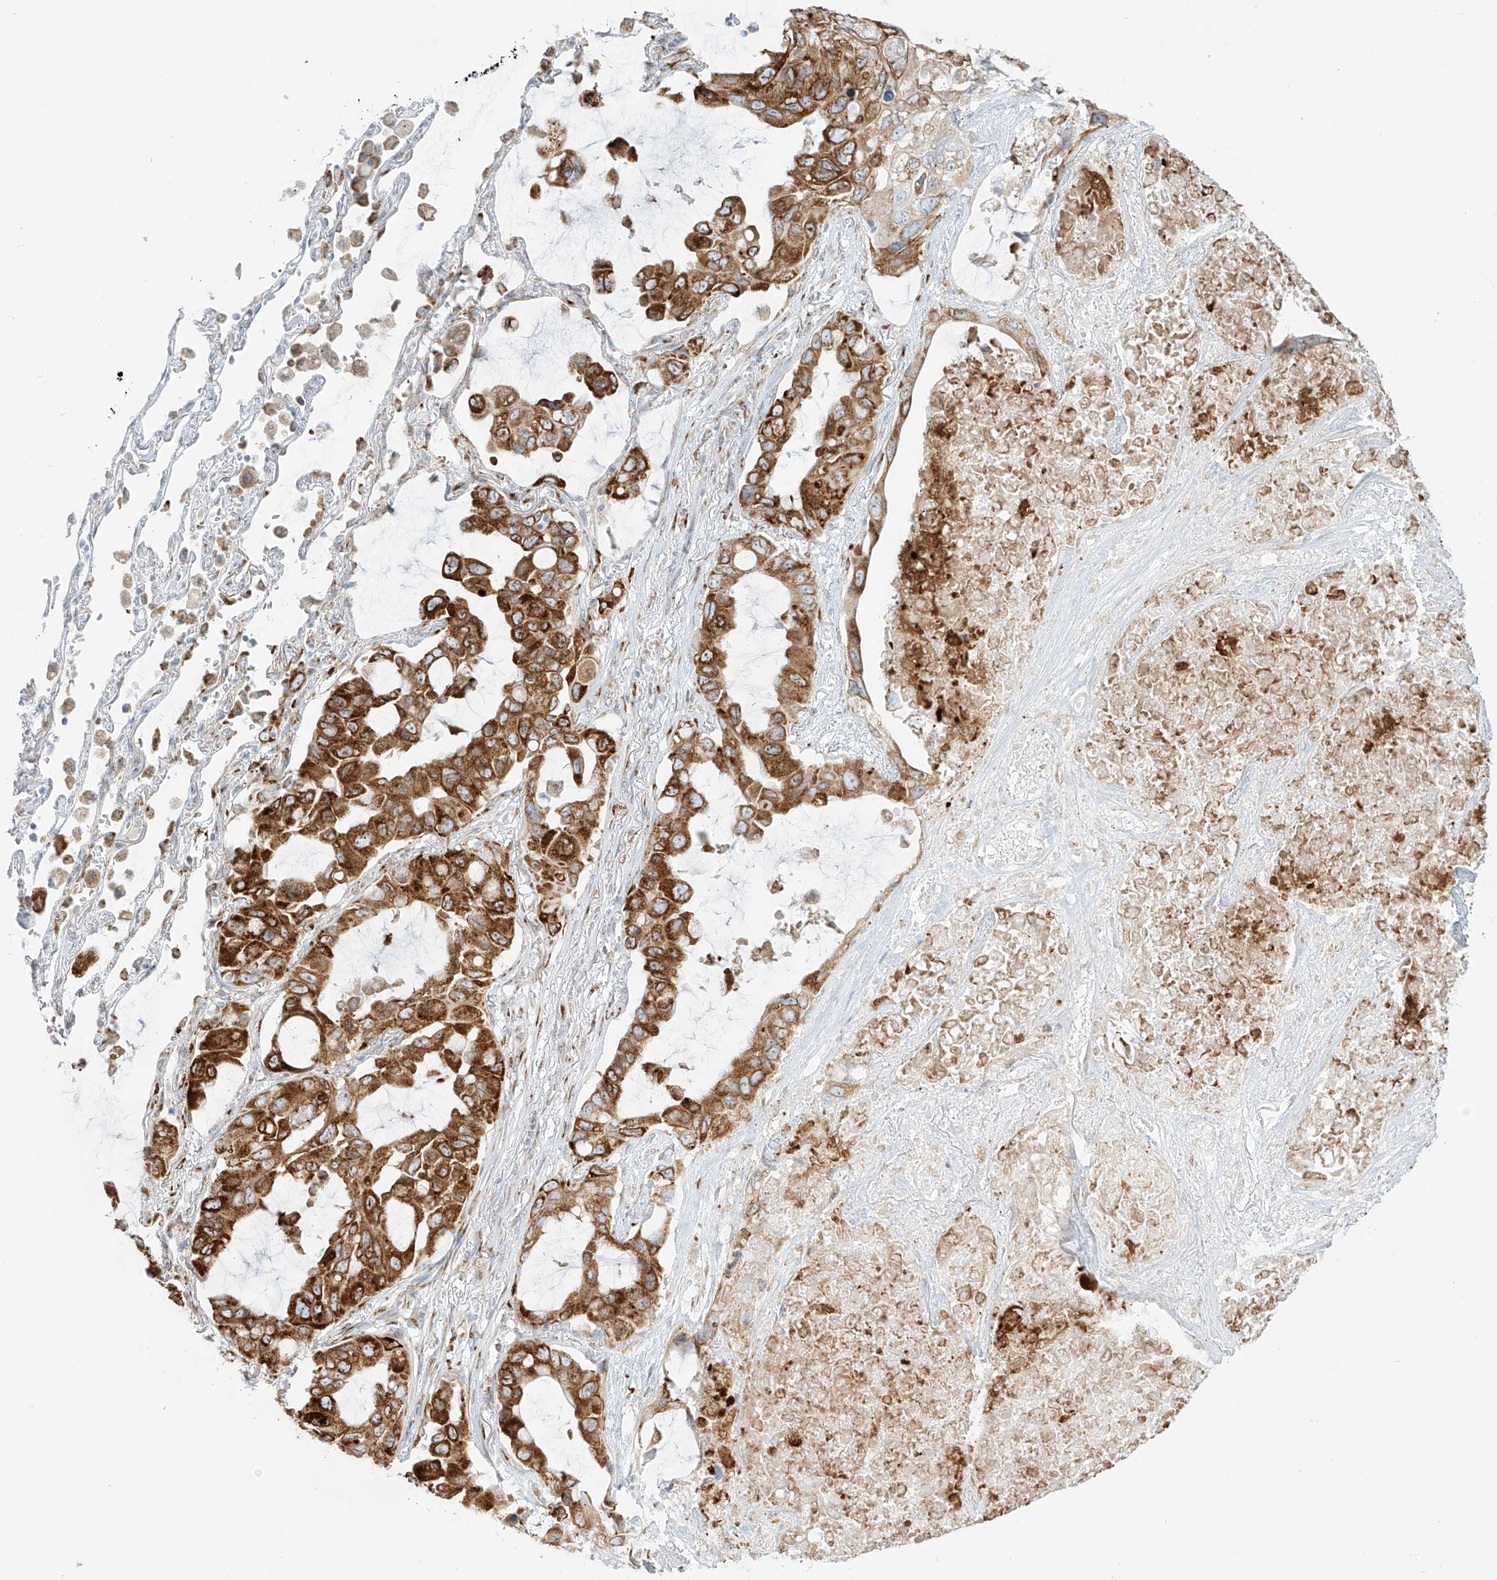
{"staining": {"intensity": "strong", "quantity": ">75%", "location": "cytoplasmic/membranous"}, "tissue": "lung cancer", "cell_type": "Tumor cells", "image_type": "cancer", "snomed": [{"axis": "morphology", "description": "Squamous cell carcinoma, NOS"}, {"axis": "topography", "description": "Lung"}], "caption": "Squamous cell carcinoma (lung) stained for a protein (brown) demonstrates strong cytoplasmic/membranous positive positivity in about >75% of tumor cells.", "gene": "LRRC59", "patient": {"sex": "female", "age": 73}}